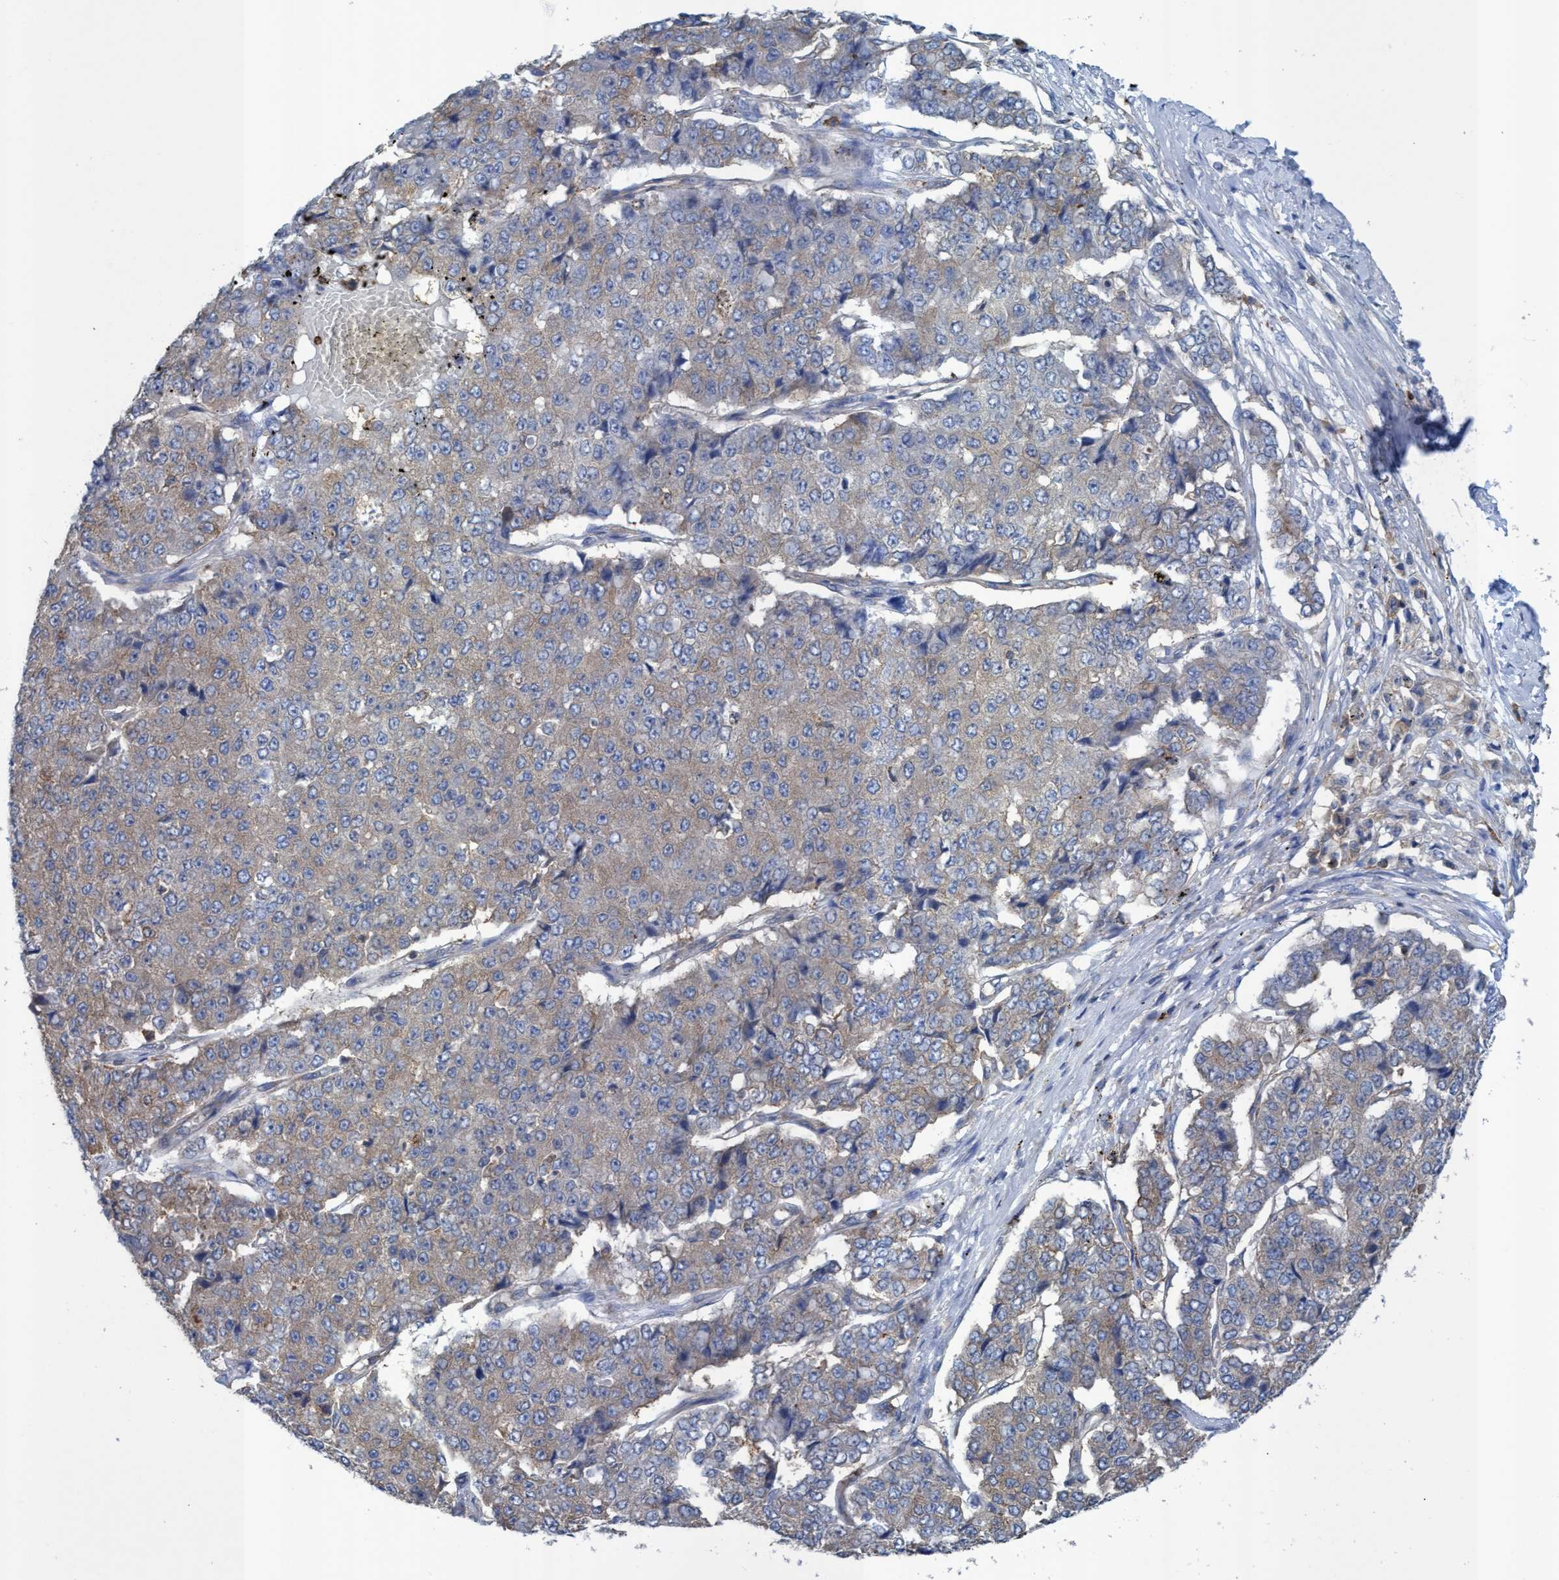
{"staining": {"intensity": "weak", "quantity": "25%-75%", "location": "cytoplasmic/membranous"}, "tissue": "pancreatic cancer", "cell_type": "Tumor cells", "image_type": "cancer", "snomed": [{"axis": "morphology", "description": "Adenocarcinoma, NOS"}, {"axis": "topography", "description": "Pancreas"}], "caption": "Approximately 25%-75% of tumor cells in pancreatic cancer display weak cytoplasmic/membranous protein expression as visualized by brown immunohistochemical staining.", "gene": "EZR", "patient": {"sex": "male", "age": 50}}